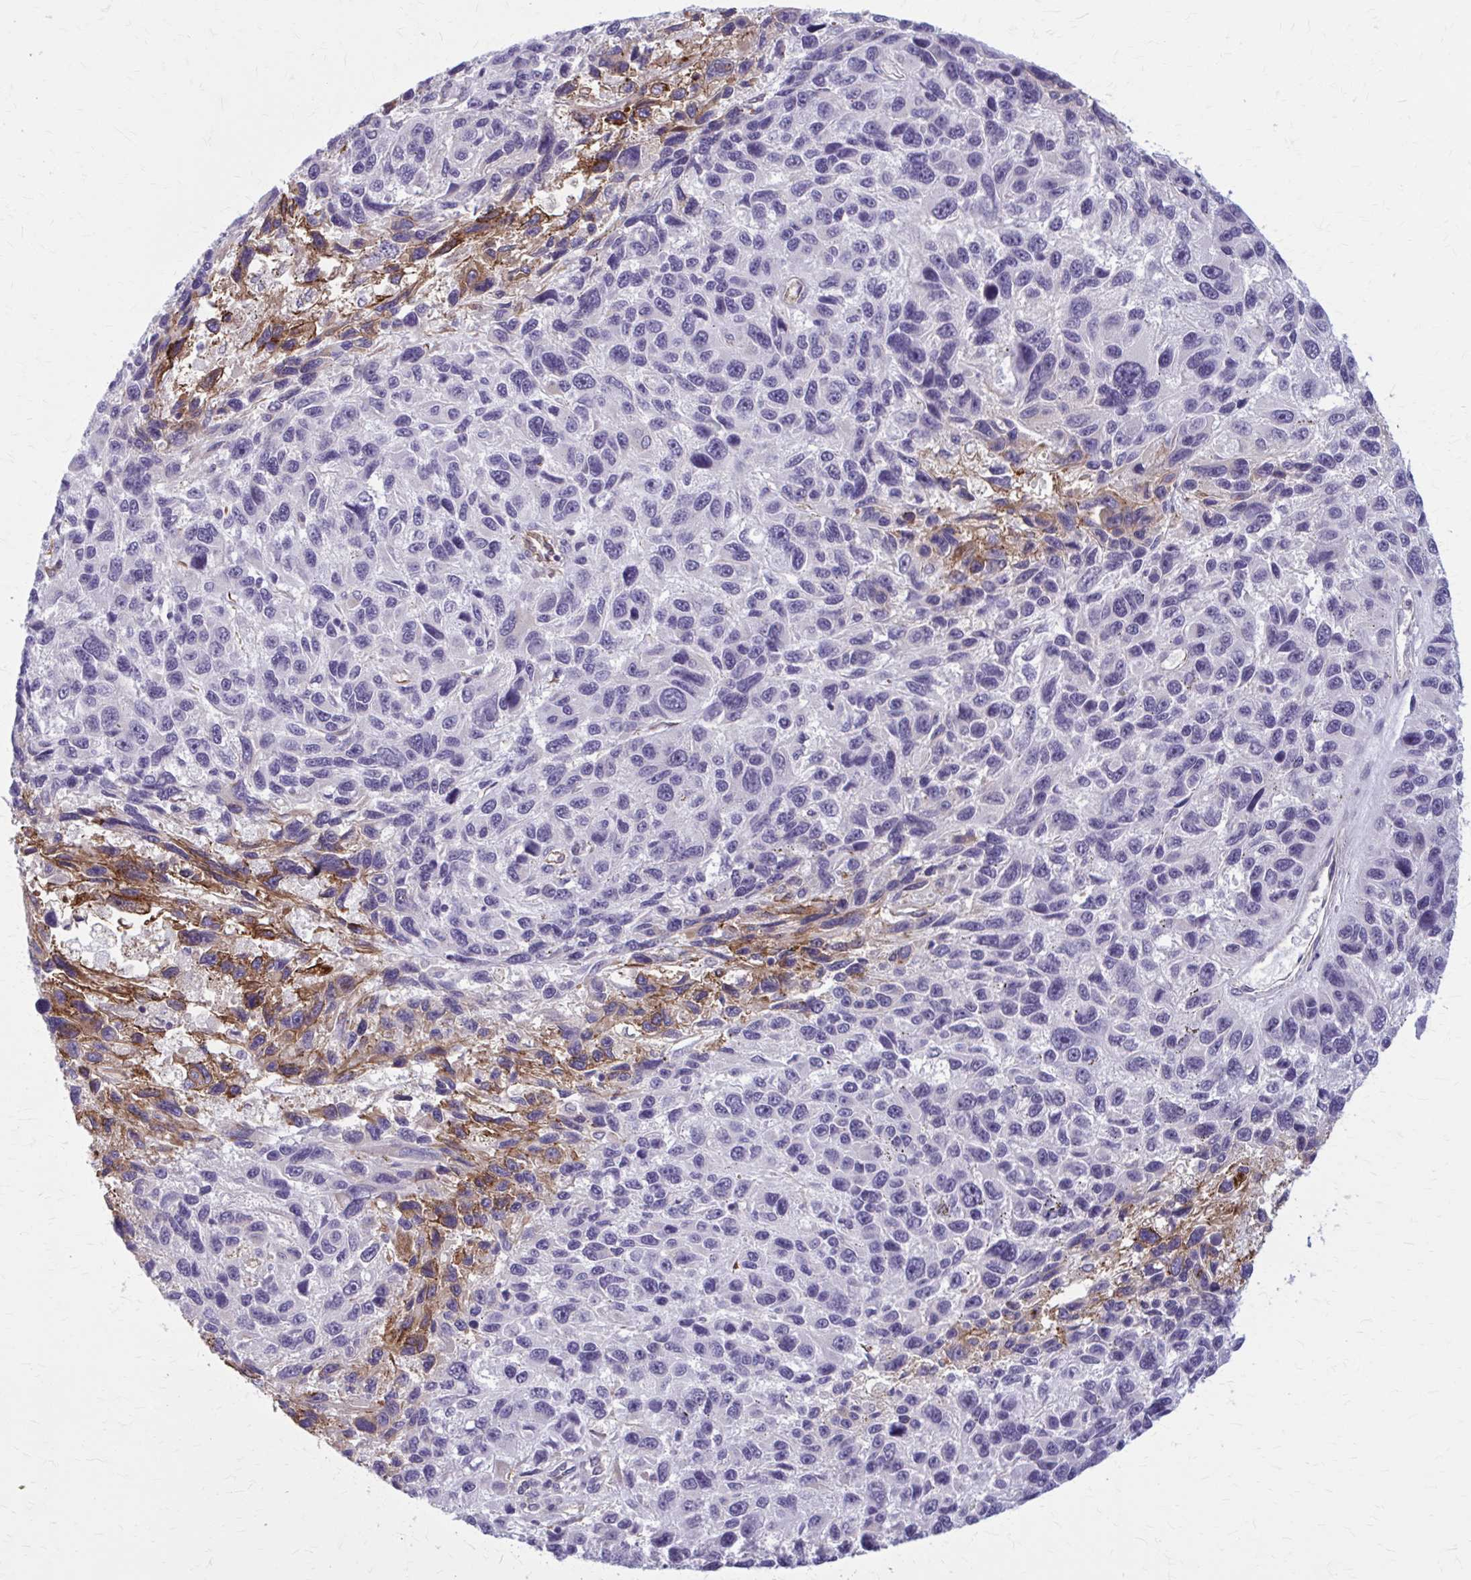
{"staining": {"intensity": "negative", "quantity": "none", "location": "none"}, "tissue": "melanoma", "cell_type": "Tumor cells", "image_type": "cancer", "snomed": [{"axis": "morphology", "description": "Malignant melanoma, NOS"}, {"axis": "topography", "description": "Skin"}], "caption": "Protein analysis of malignant melanoma shows no significant expression in tumor cells.", "gene": "ZDHHC7", "patient": {"sex": "male", "age": 53}}